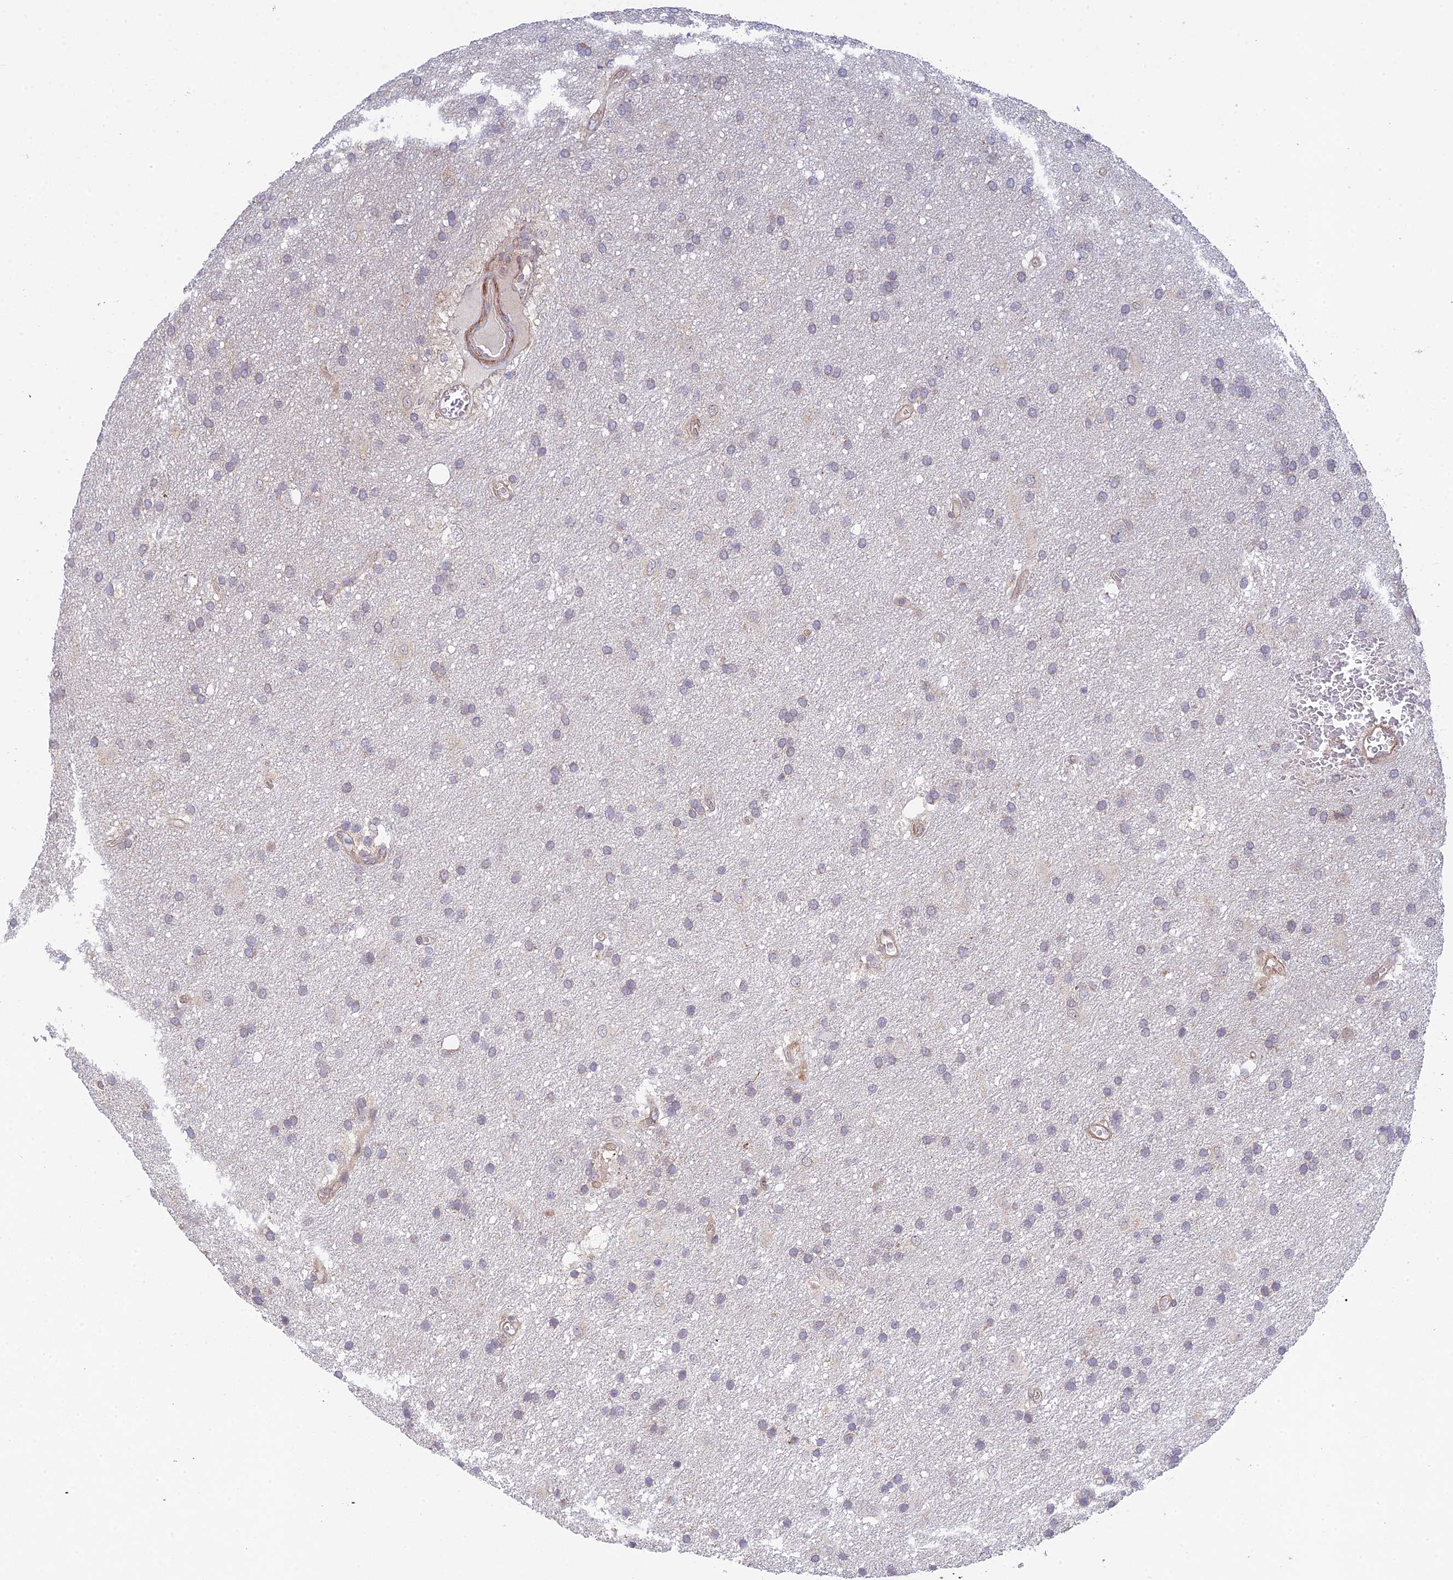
{"staining": {"intensity": "weak", "quantity": "<25%", "location": "cytoplasmic/membranous"}, "tissue": "glioma", "cell_type": "Tumor cells", "image_type": "cancer", "snomed": [{"axis": "morphology", "description": "Glioma, malignant, Low grade"}, {"axis": "topography", "description": "Brain"}], "caption": "DAB immunohistochemical staining of human malignant glioma (low-grade) exhibits no significant staining in tumor cells.", "gene": "INCA1", "patient": {"sex": "male", "age": 66}}